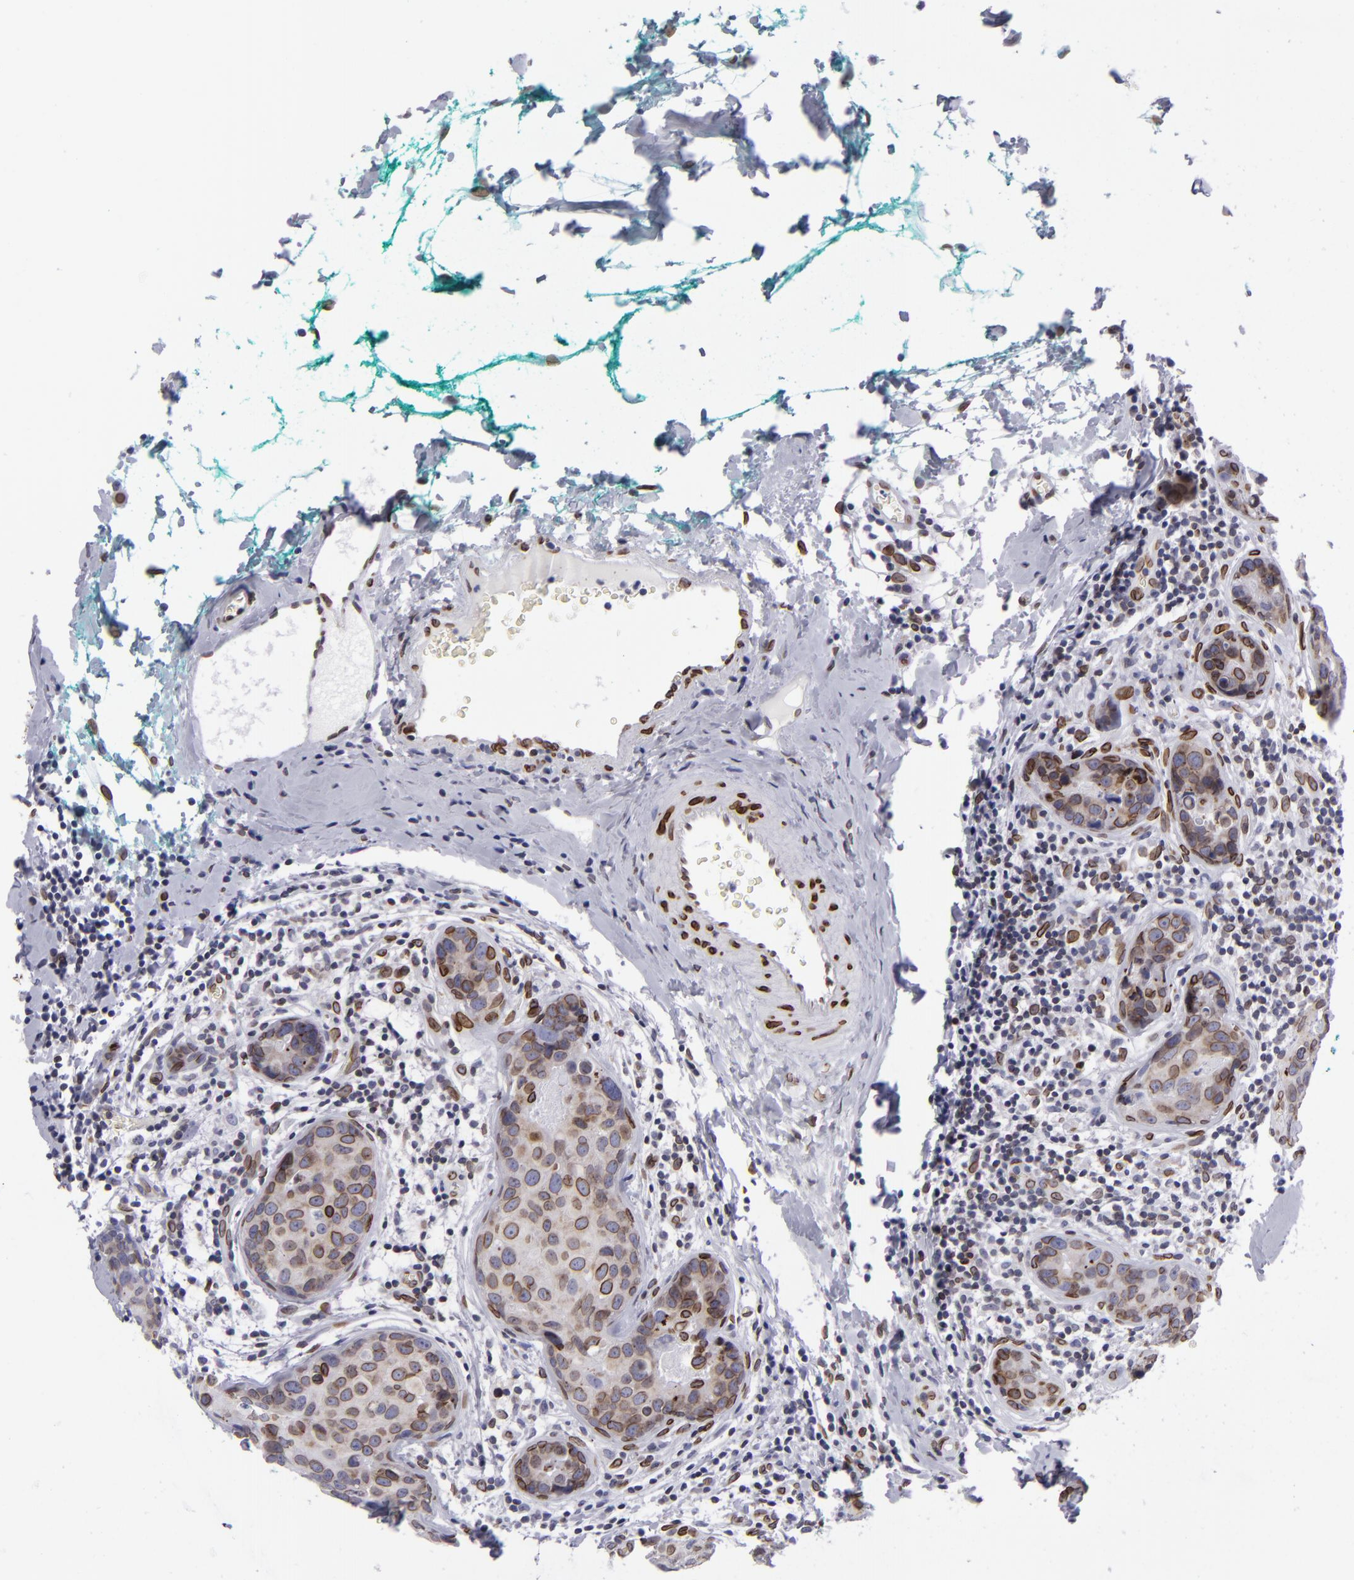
{"staining": {"intensity": "moderate", "quantity": "25%-75%", "location": "nuclear"}, "tissue": "breast cancer", "cell_type": "Tumor cells", "image_type": "cancer", "snomed": [{"axis": "morphology", "description": "Duct carcinoma"}, {"axis": "topography", "description": "Breast"}], "caption": "Immunohistochemistry (IHC) staining of breast cancer (infiltrating ductal carcinoma), which reveals medium levels of moderate nuclear staining in approximately 25%-75% of tumor cells indicating moderate nuclear protein expression. The staining was performed using DAB (3,3'-diaminobenzidine) (brown) for protein detection and nuclei were counterstained in hematoxylin (blue).", "gene": "EMD", "patient": {"sex": "female", "age": 24}}